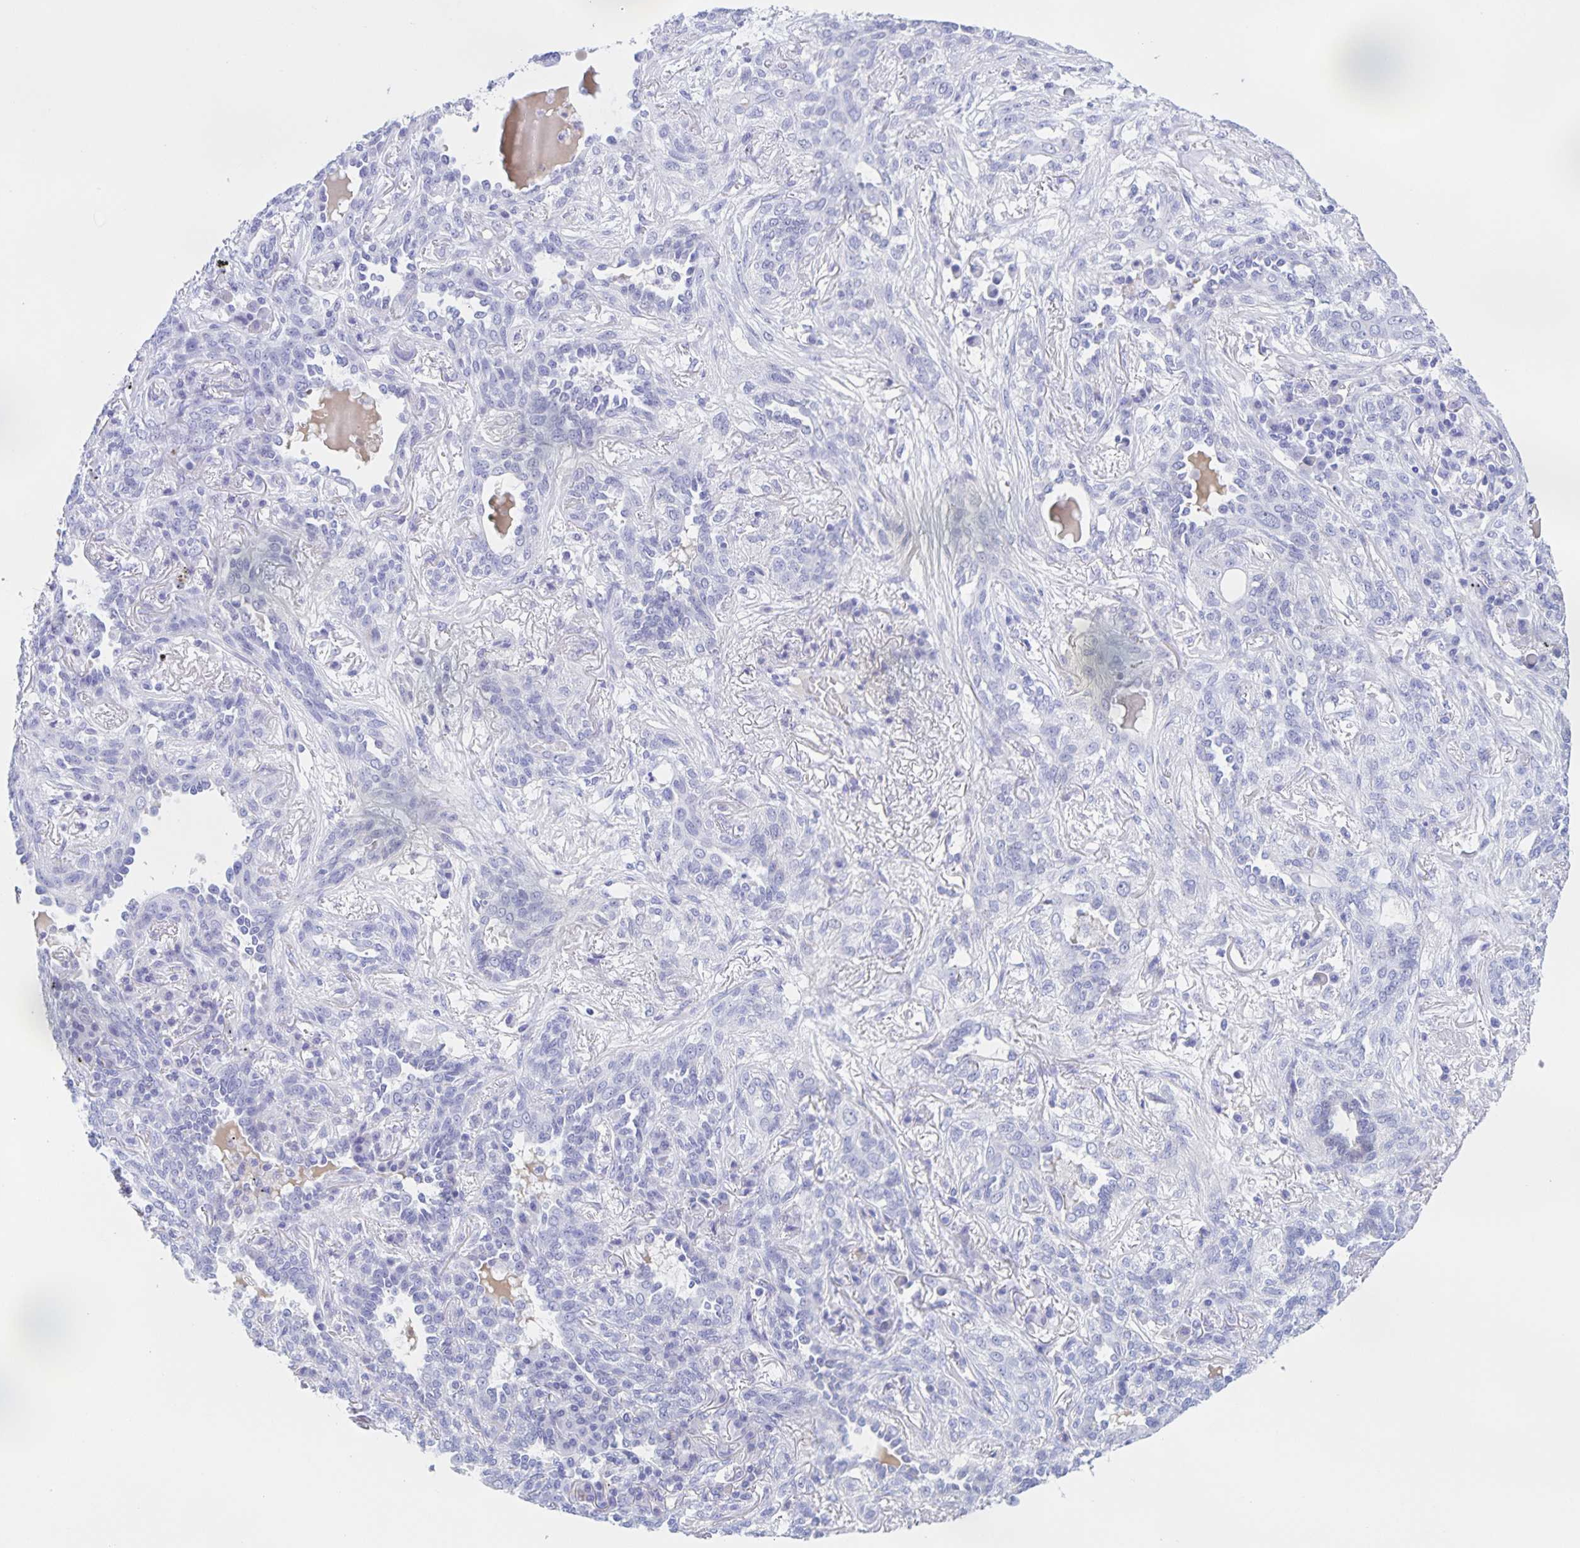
{"staining": {"intensity": "negative", "quantity": "none", "location": "none"}, "tissue": "lung cancer", "cell_type": "Tumor cells", "image_type": "cancer", "snomed": [{"axis": "morphology", "description": "Squamous cell carcinoma, NOS"}, {"axis": "topography", "description": "Lung"}], "caption": "Immunohistochemistry (IHC) image of neoplastic tissue: lung cancer stained with DAB reveals no significant protein staining in tumor cells.", "gene": "CATSPER4", "patient": {"sex": "female", "age": 70}}